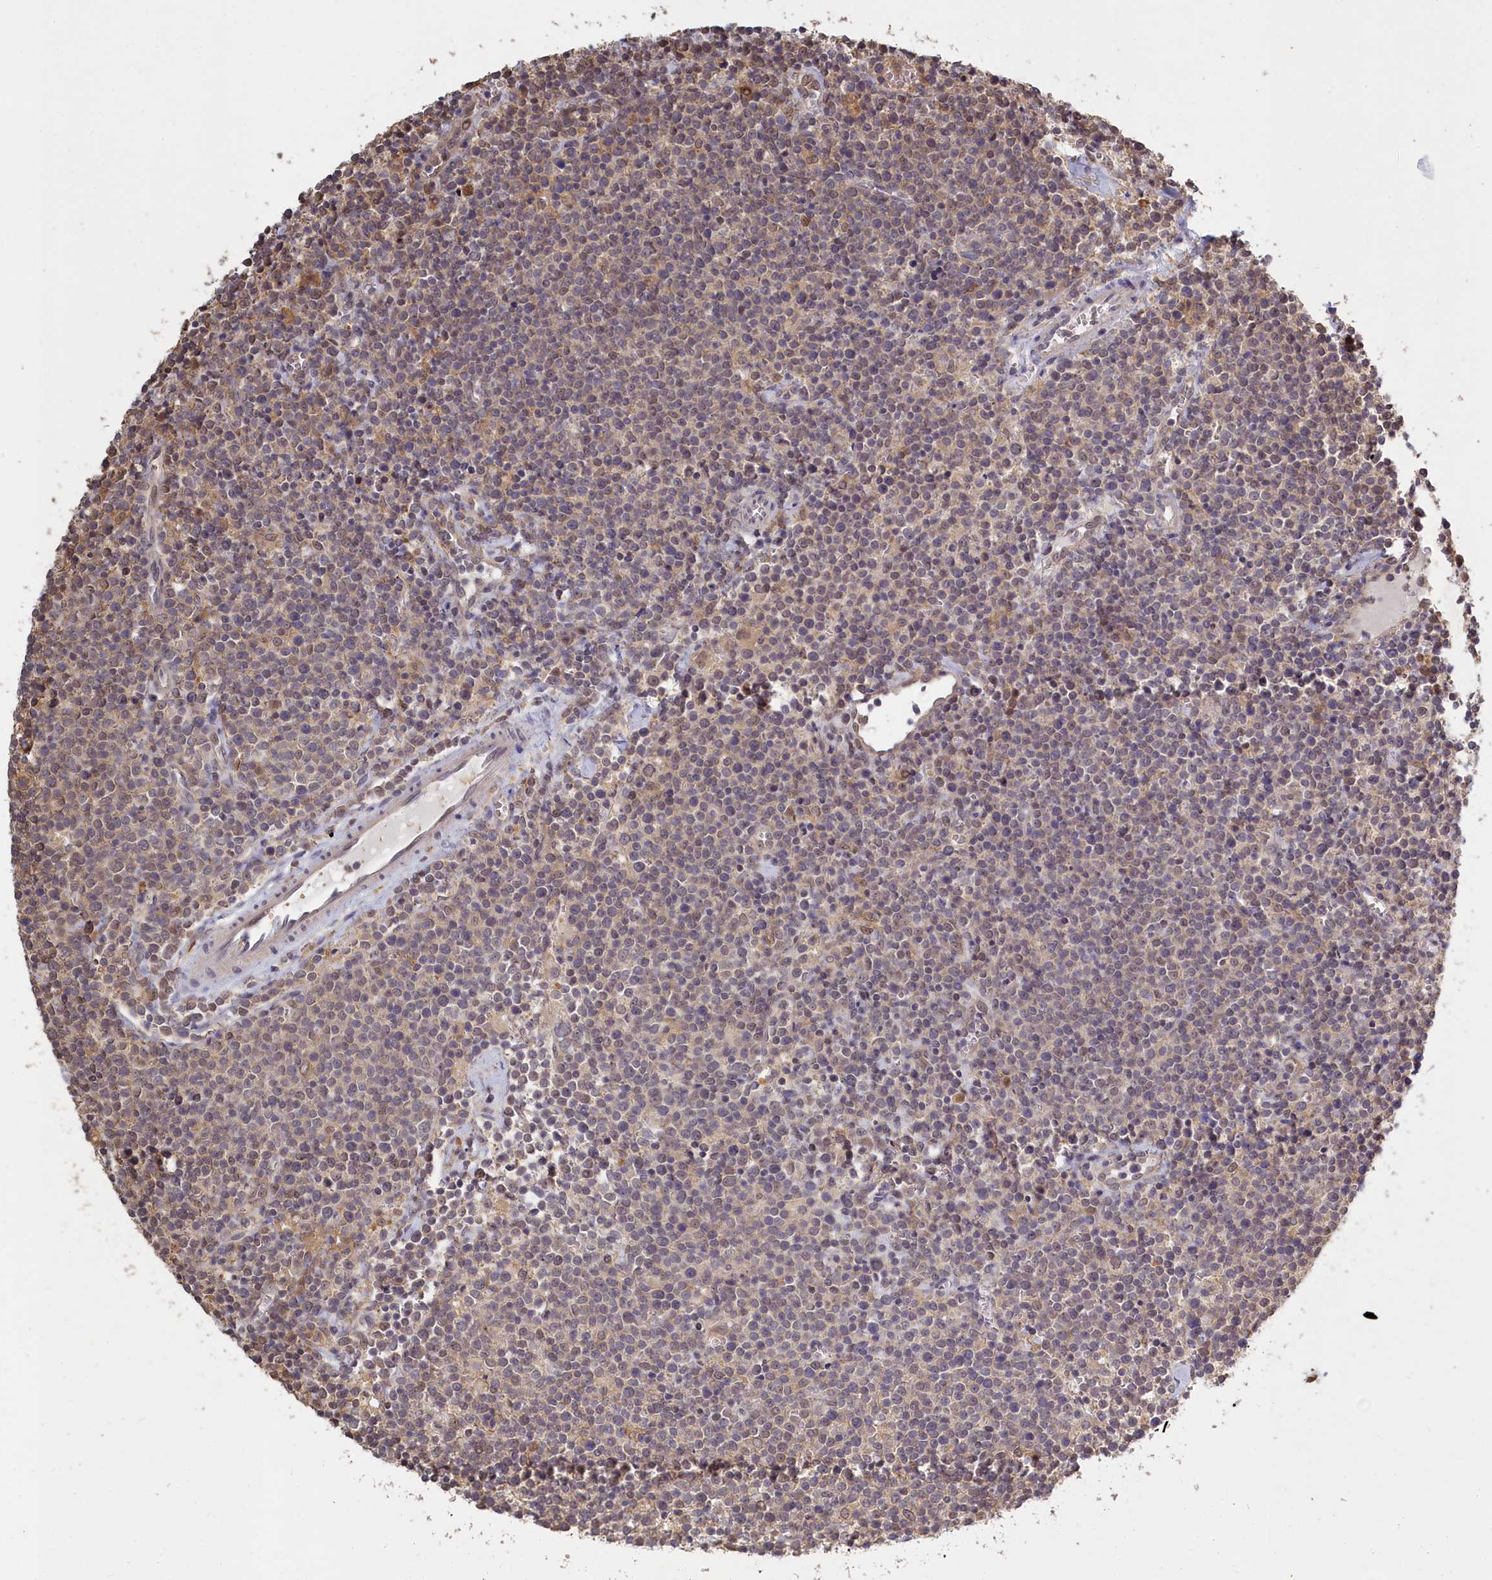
{"staining": {"intensity": "weak", "quantity": "25%-75%", "location": "cytoplasmic/membranous,nuclear"}, "tissue": "lymphoma", "cell_type": "Tumor cells", "image_type": "cancer", "snomed": [{"axis": "morphology", "description": "Malignant lymphoma, non-Hodgkin's type, High grade"}, {"axis": "topography", "description": "Lymph node"}], "caption": "Lymphoma stained for a protein demonstrates weak cytoplasmic/membranous and nuclear positivity in tumor cells.", "gene": "UCHL3", "patient": {"sex": "male", "age": 61}}